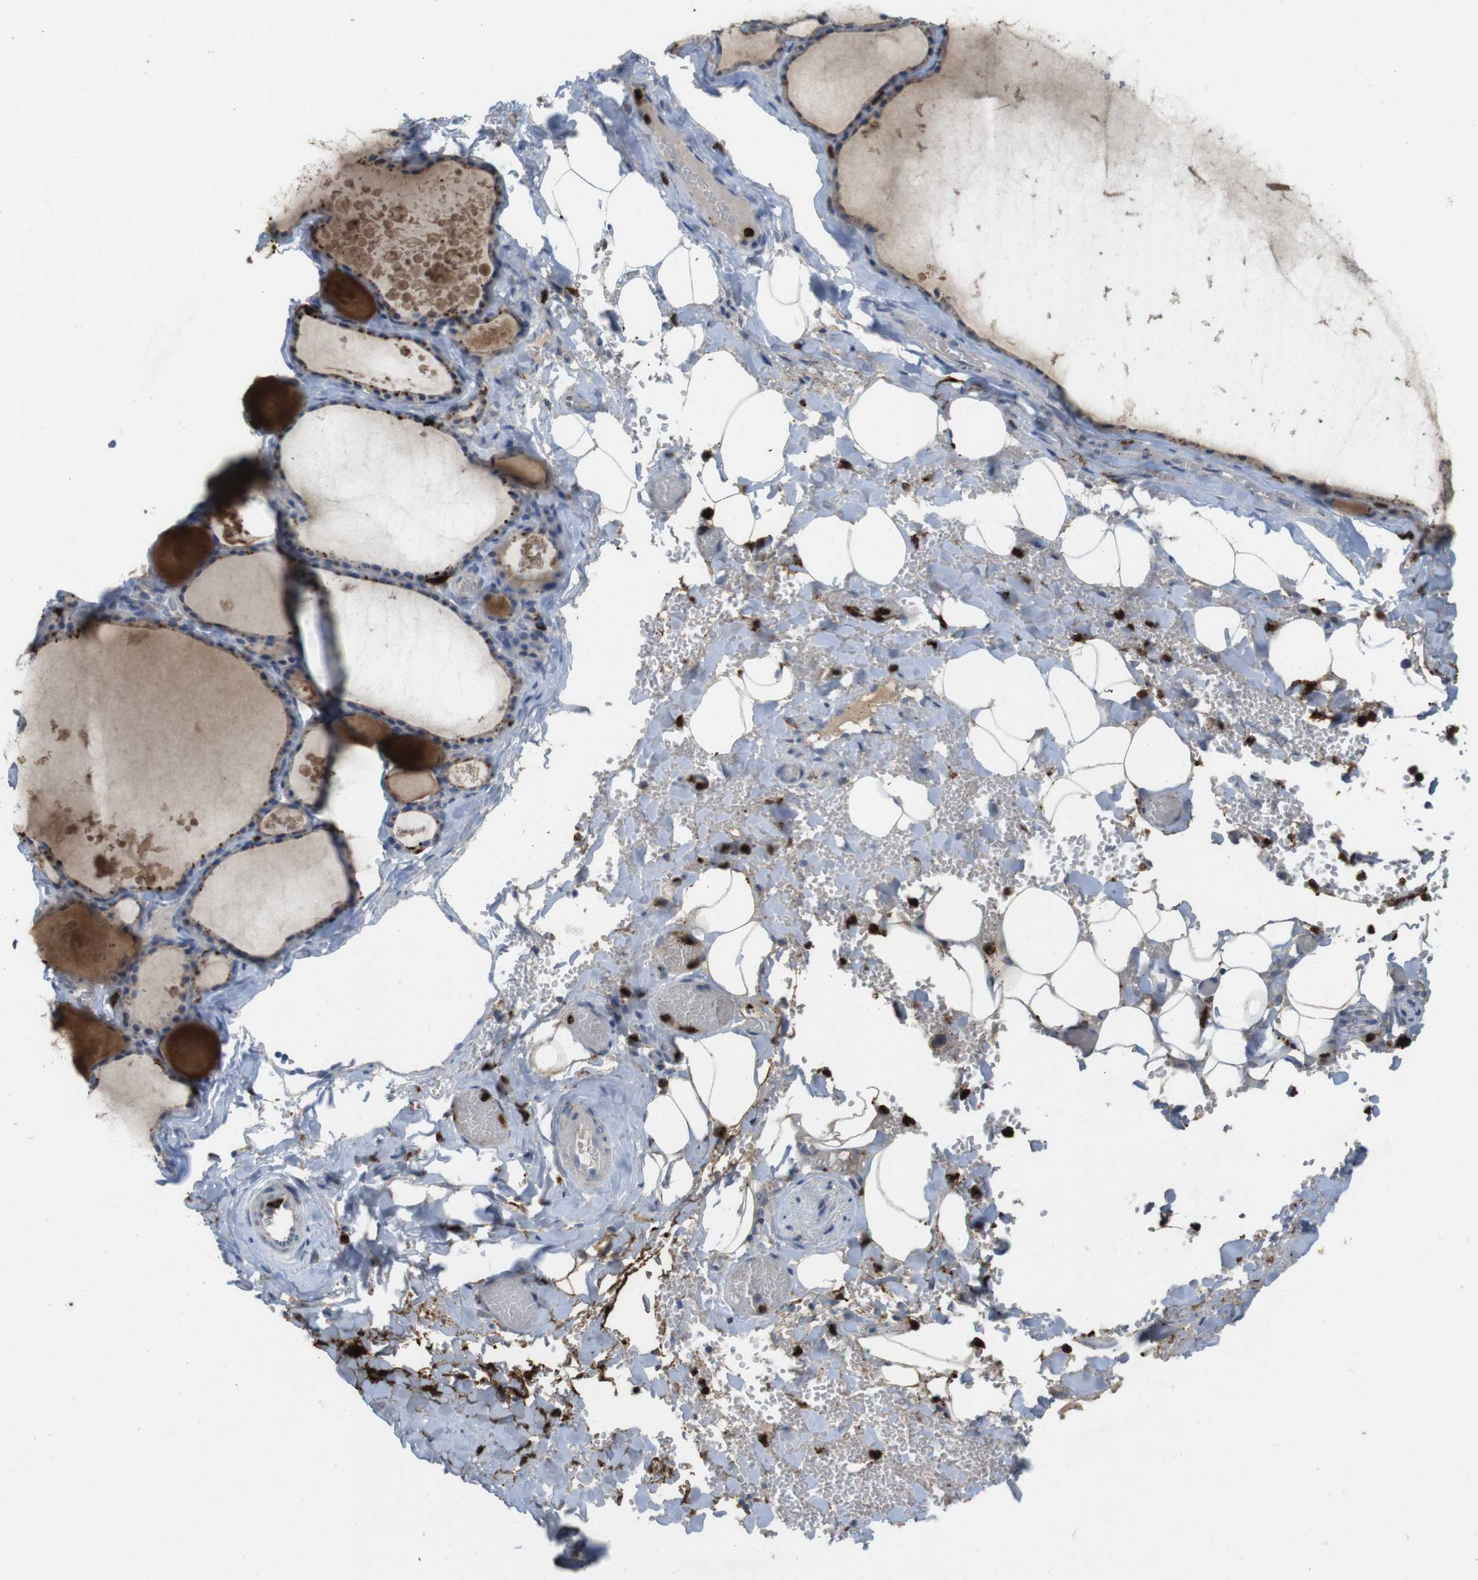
{"staining": {"intensity": "strong", "quantity": "25%-75%", "location": "cytoplasmic/membranous"}, "tissue": "thyroid gland", "cell_type": "Glandular cells", "image_type": "normal", "snomed": [{"axis": "morphology", "description": "Normal tissue, NOS"}, {"axis": "topography", "description": "Thyroid gland"}], "caption": "A high amount of strong cytoplasmic/membranous expression is seen in about 25%-75% of glandular cells in normal thyroid gland. Immunohistochemistry stains the protein in brown and the nuclei are stained blue.", "gene": "TSPAN14", "patient": {"sex": "male", "age": 56}}